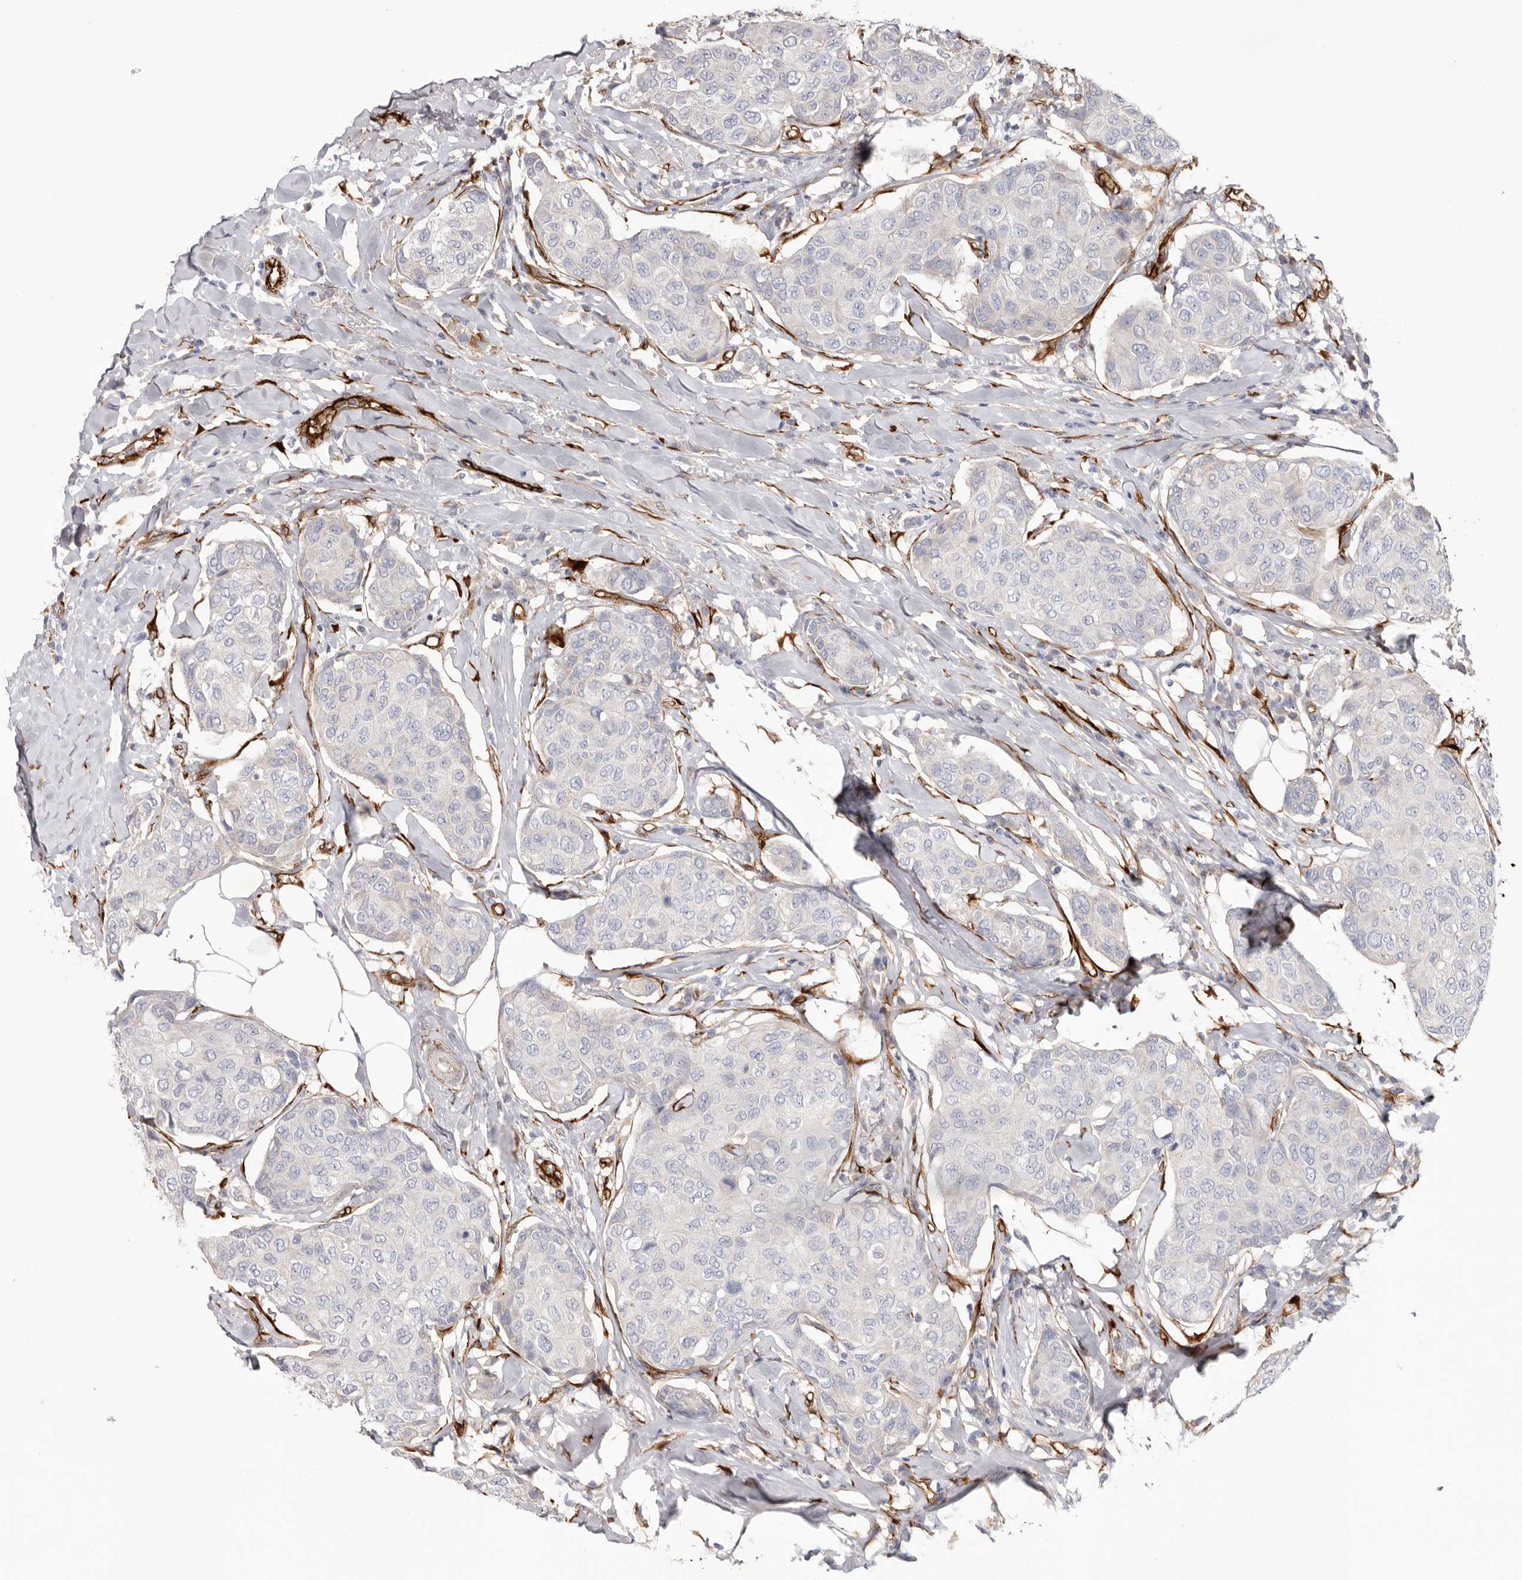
{"staining": {"intensity": "negative", "quantity": "none", "location": "none"}, "tissue": "breast cancer", "cell_type": "Tumor cells", "image_type": "cancer", "snomed": [{"axis": "morphology", "description": "Duct carcinoma"}, {"axis": "topography", "description": "Breast"}], "caption": "Immunohistochemistry image of human breast infiltrating ductal carcinoma stained for a protein (brown), which exhibits no staining in tumor cells.", "gene": "LRRC66", "patient": {"sex": "female", "age": 80}}